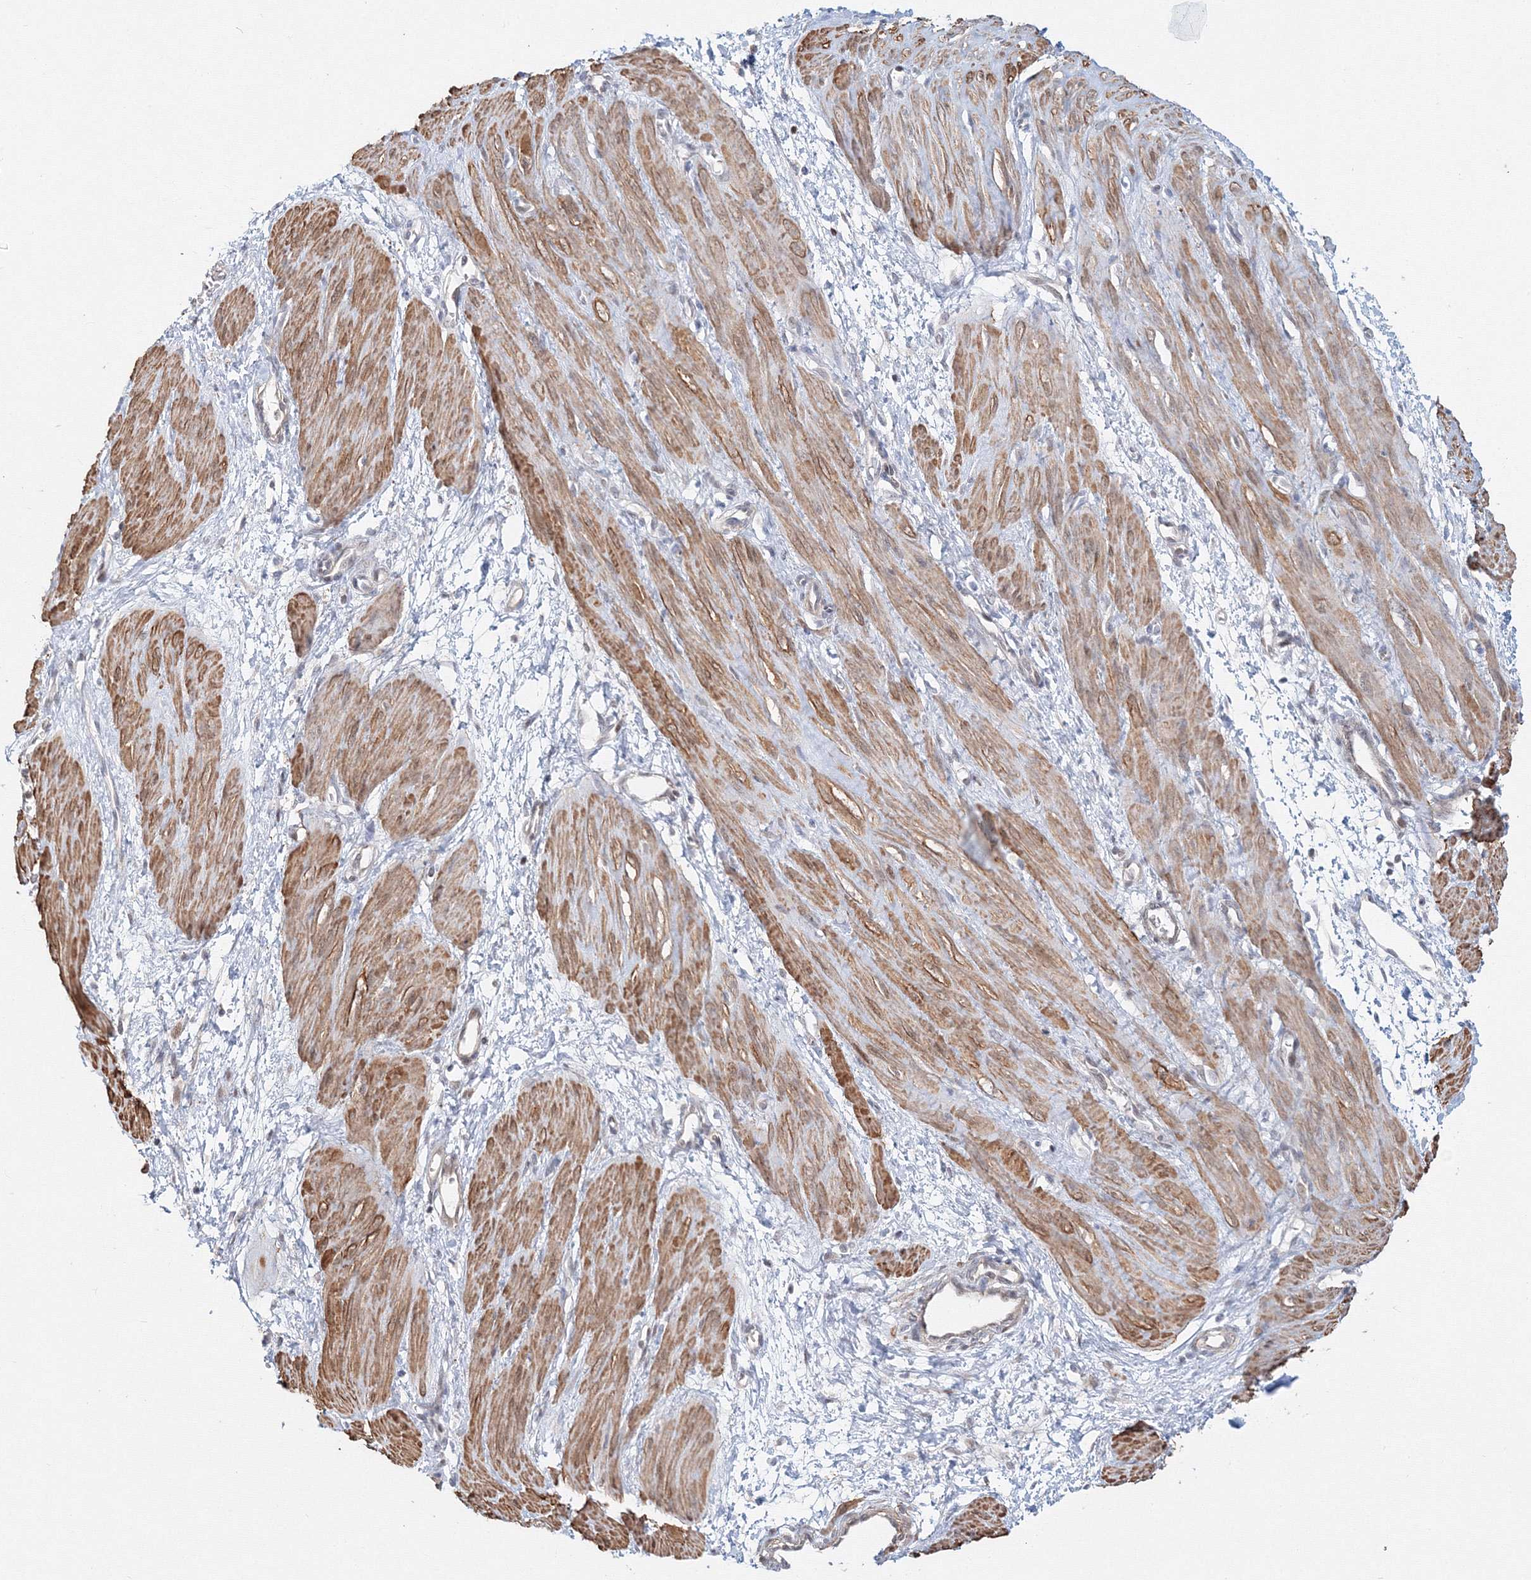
{"staining": {"intensity": "moderate", "quantity": ">75%", "location": "cytoplasmic/membranous"}, "tissue": "smooth muscle", "cell_type": "Smooth muscle cells", "image_type": "normal", "snomed": [{"axis": "morphology", "description": "Normal tissue, NOS"}, {"axis": "topography", "description": "Endometrium"}], "caption": "Smooth muscle cells reveal moderate cytoplasmic/membranous staining in approximately >75% of cells in unremarkable smooth muscle.", "gene": "ARHGAP21", "patient": {"sex": "female", "age": 33}}